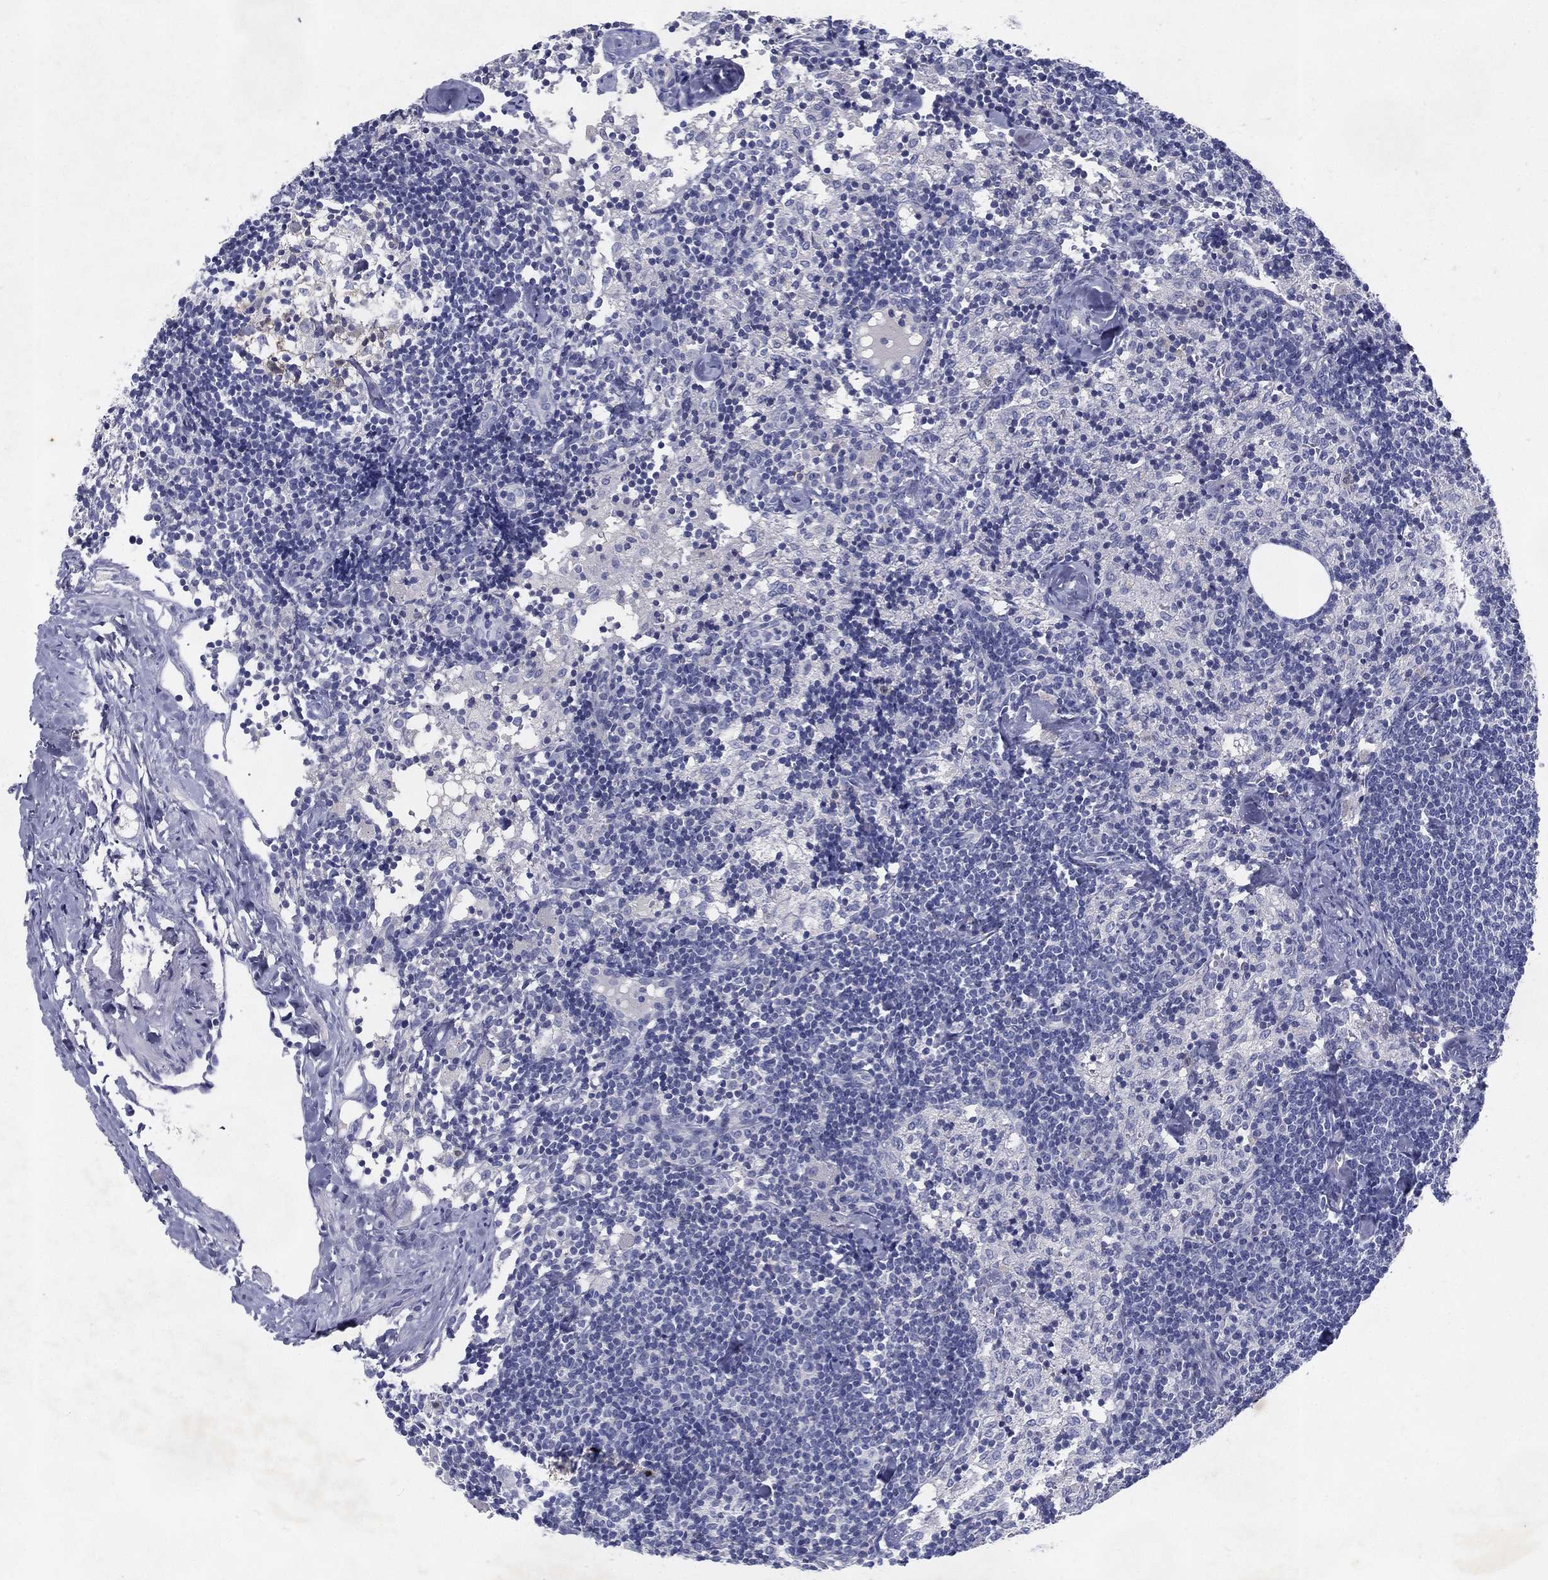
{"staining": {"intensity": "negative", "quantity": "none", "location": "none"}, "tissue": "lymph node", "cell_type": "Non-germinal center cells", "image_type": "normal", "snomed": [{"axis": "morphology", "description": "Normal tissue, NOS"}, {"axis": "topography", "description": "Lymph node"}], "caption": "IHC image of normal lymph node: human lymph node stained with DAB (3,3'-diaminobenzidine) demonstrates no significant protein positivity in non-germinal center cells. (DAB immunohistochemistry (IHC), high magnification).", "gene": "RGS13", "patient": {"sex": "female", "age": 52}}